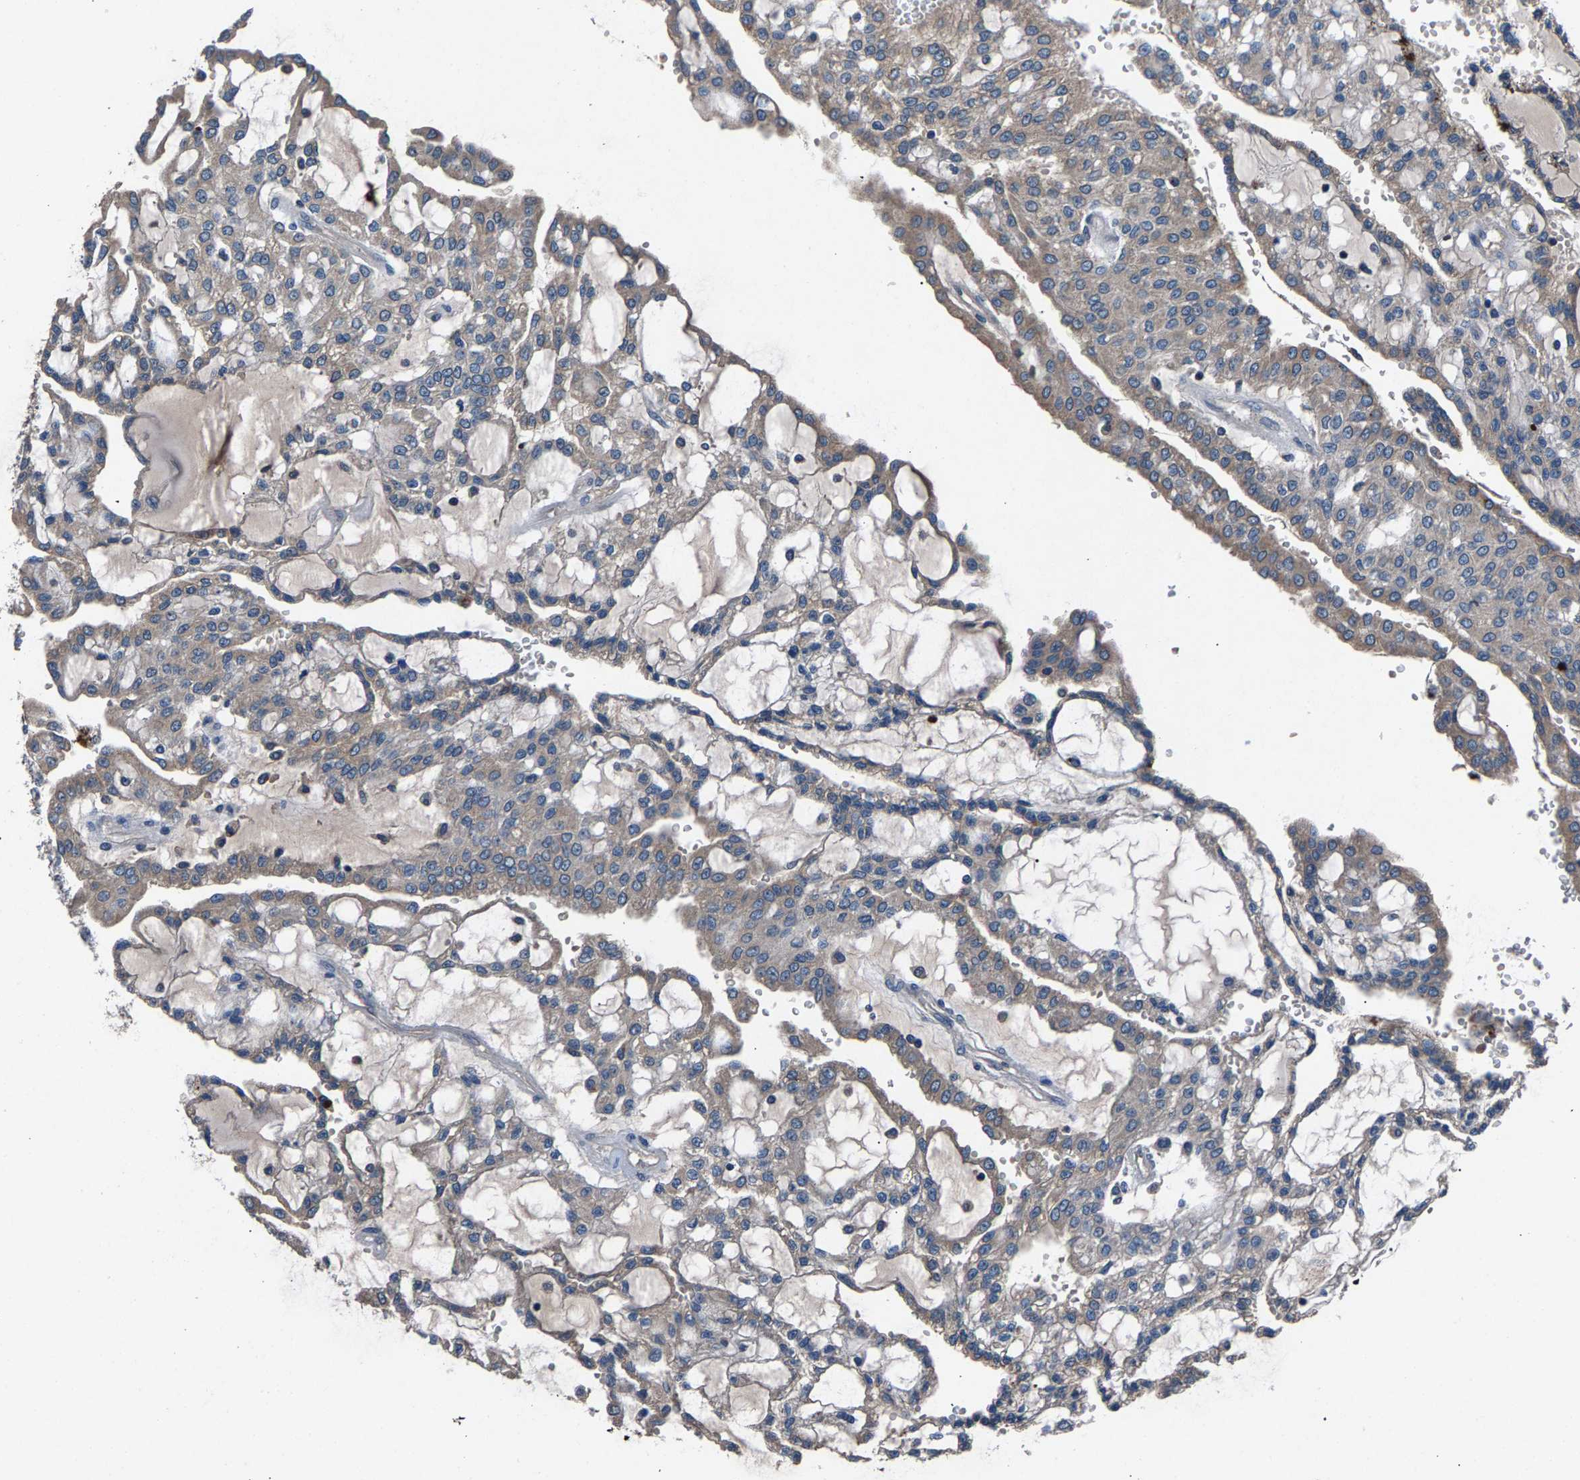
{"staining": {"intensity": "weak", "quantity": "<25%", "location": "cytoplasmic/membranous"}, "tissue": "renal cancer", "cell_type": "Tumor cells", "image_type": "cancer", "snomed": [{"axis": "morphology", "description": "Adenocarcinoma, NOS"}, {"axis": "topography", "description": "Kidney"}], "caption": "DAB immunohistochemical staining of renal cancer reveals no significant expression in tumor cells. (Immunohistochemistry (ihc), brightfield microscopy, high magnification).", "gene": "PRXL2C", "patient": {"sex": "male", "age": 63}}